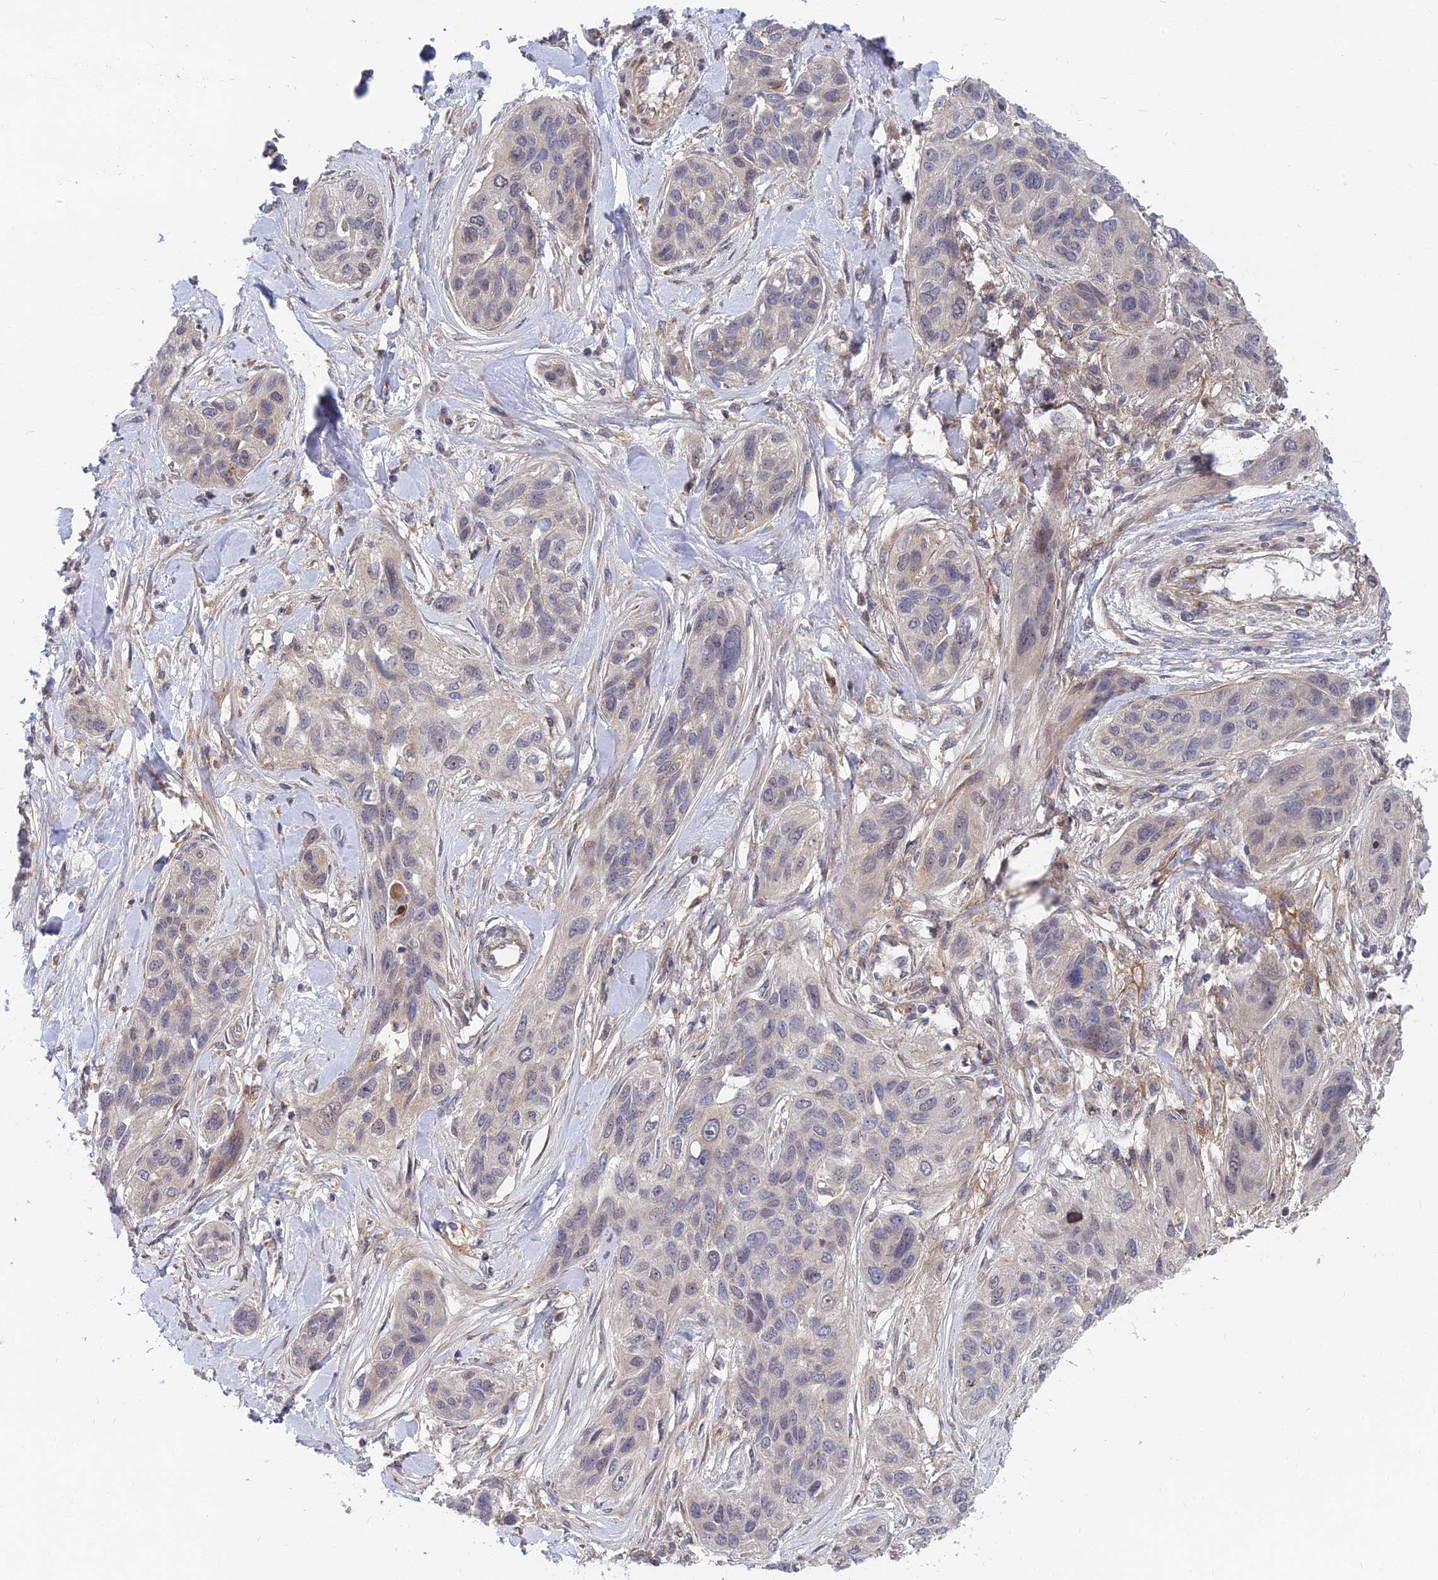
{"staining": {"intensity": "negative", "quantity": "none", "location": "none"}, "tissue": "lung cancer", "cell_type": "Tumor cells", "image_type": "cancer", "snomed": [{"axis": "morphology", "description": "Squamous cell carcinoma, NOS"}, {"axis": "topography", "description": "Lung"}], "caption": "A high-resolution histopathology image shows immunohistochemistry staining of lung squamous cell carcinoma, which exhibits no significant expression in tumor cells.", "gene": "COMMD2", "patient": {"sex": "female", "age": 70}}